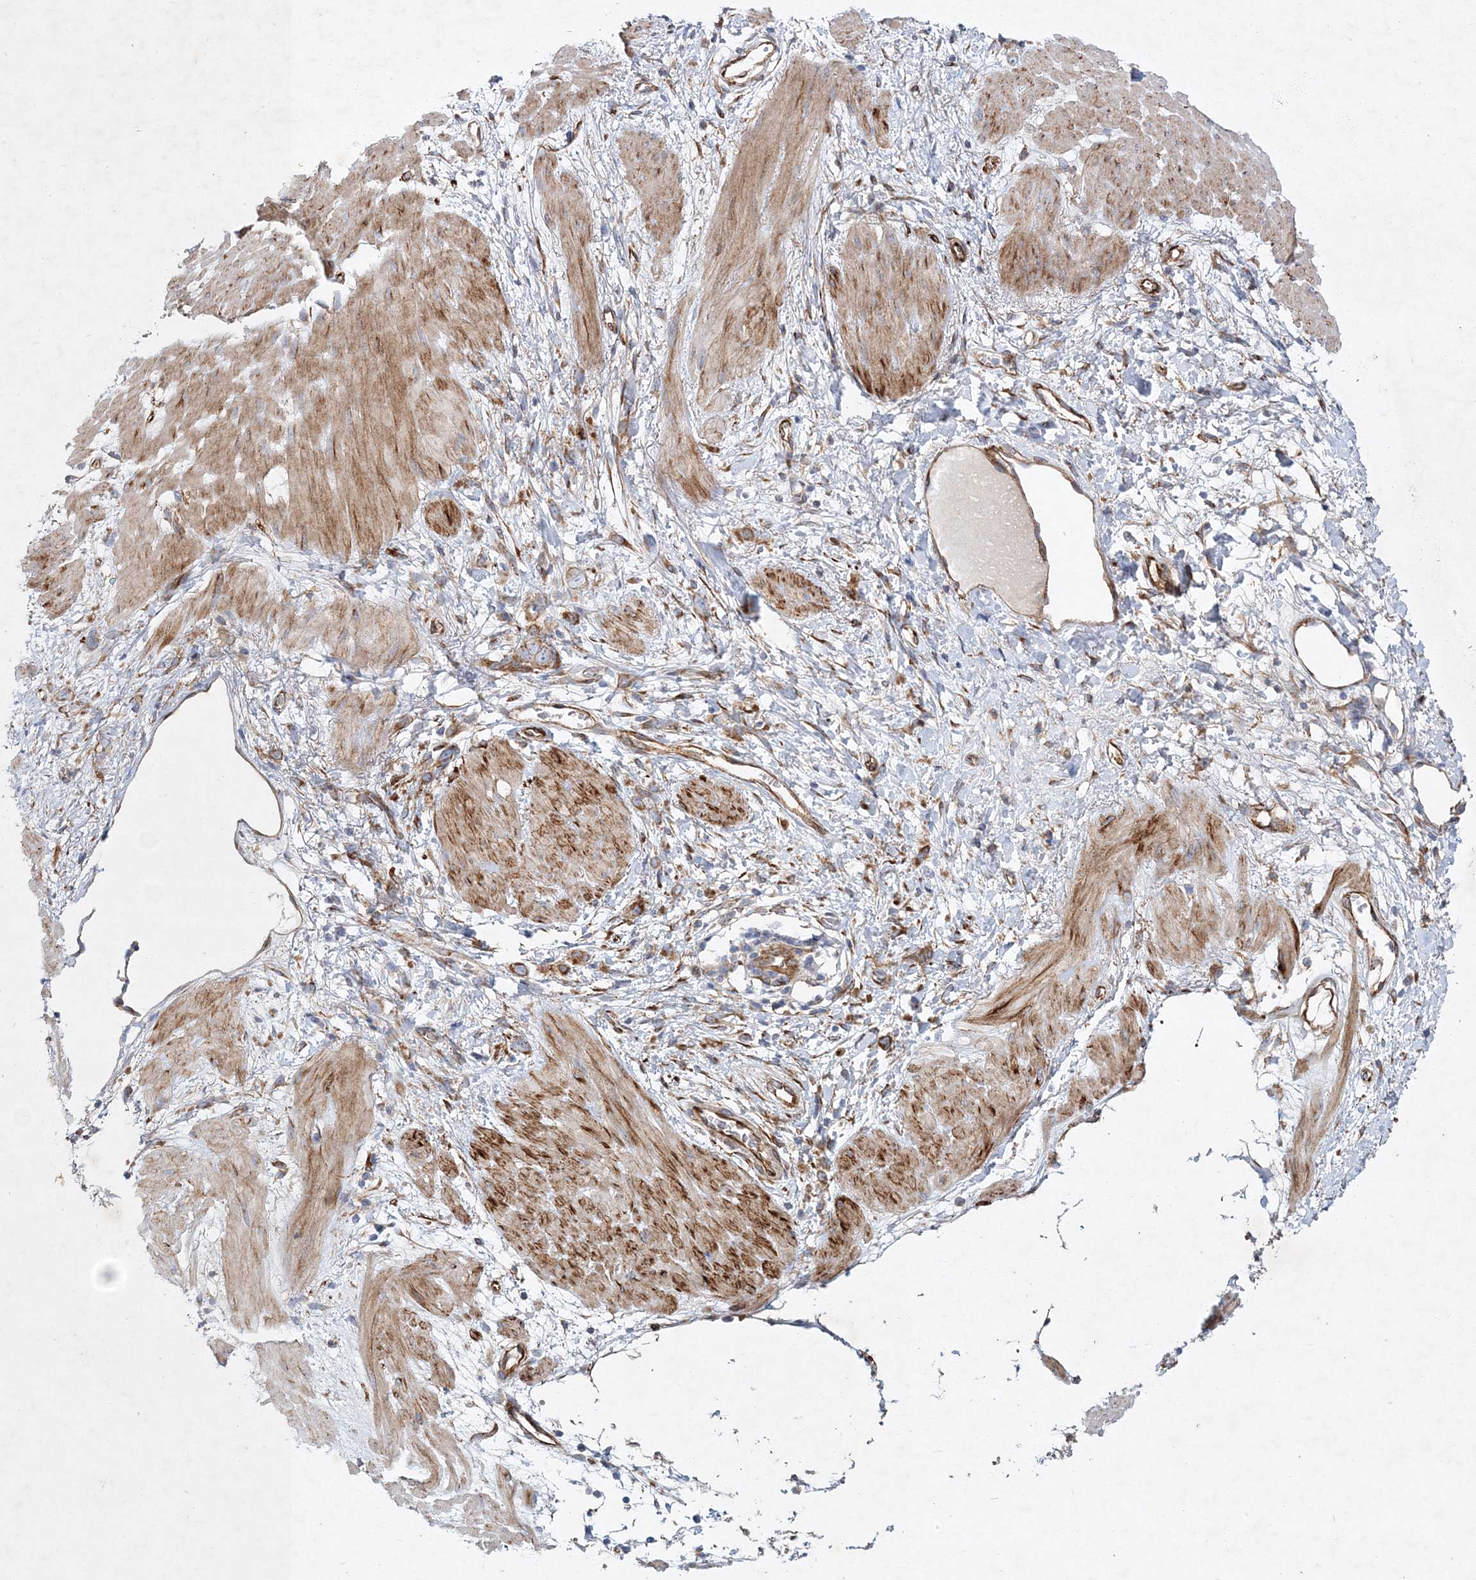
{"staining": {"intensity": "moderate", "quantity": ">75%", "location": "cytoplasmic/membranous"}, "tissue": "stomach cancer", "cell_type": "Tumor cells", "image_type": "cancer", "snomed": [{"axis": "morphology", "description": "Adenocarcinoma, NOS"}, {"axis": "topography", "description": "Stomach"}], "caption": "A brown stain labels moderate cytoplasmic/membranous staining of a protein in stomach cancer (adenocarcinoma) tumor cells. Using DAB (3,3'-diaminobenzidine) (brown) and hematoxylin (blue) stains, captured at high magnification using brightfield microscopy.", "gene": "ZFYVE16", "patient": {"sex": "female", "age": 76}}